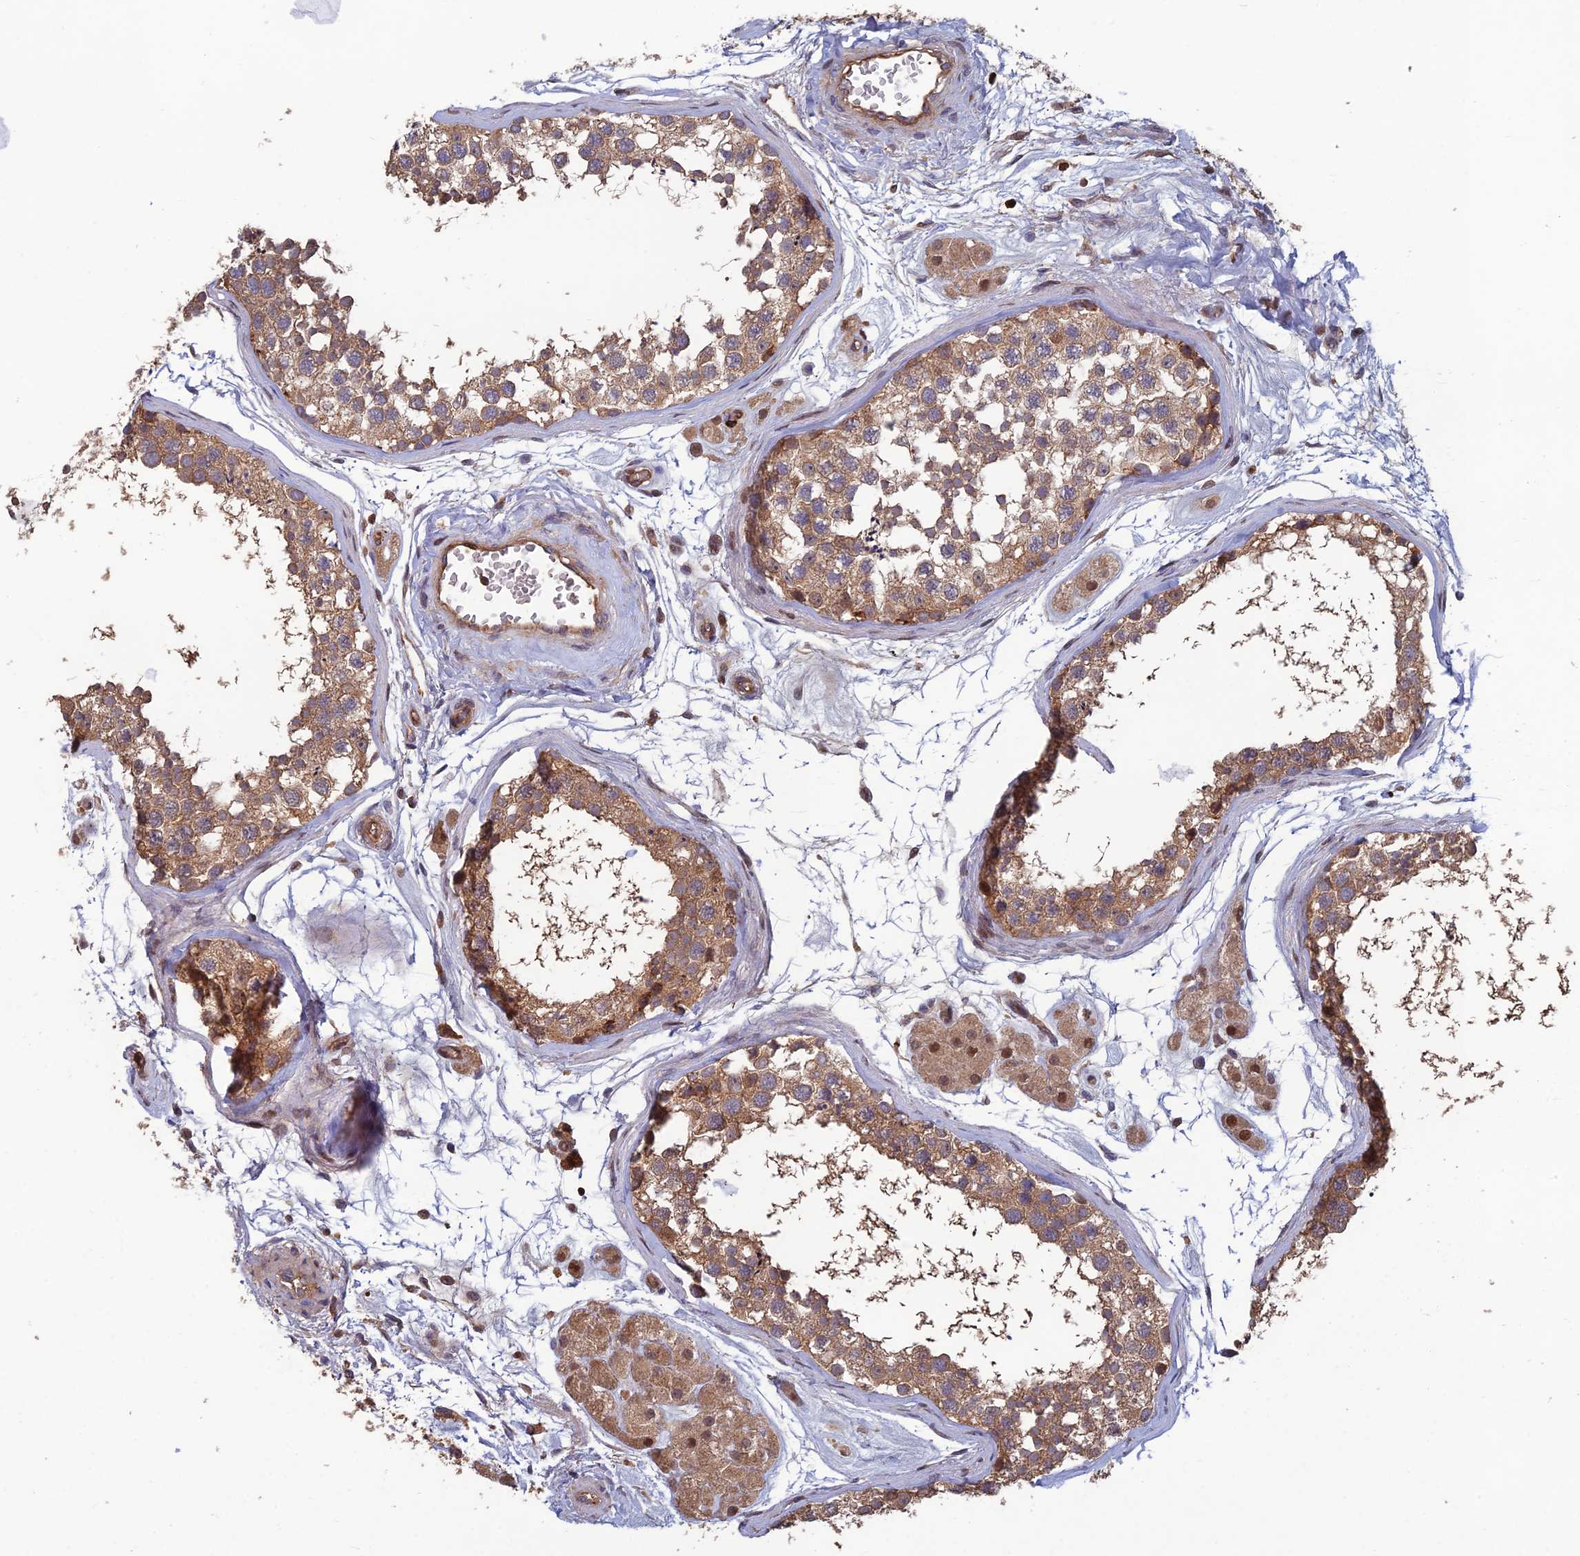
{"staining": {"intensity": "moderate", "quantity": ">75%", "location": "cytoplasmic/membranous"}, "tissue": "testis", "cell_type": "Cells in seminiferous ducts", "image_type": "normal", "snomed": [{"axis": "morphology", "description": "Normal tissue, NOS"}, {"axis": "topography", "description": "Testis"}], "caption": "IHC (DAB (3,3'-diaminobenzidine)) staining of benign human testis exhibits moderate cytoplasmic/membranous protein expression in about >75% of cells in seminiferous ducts.", "gene": "C15orf62", "patient": {"sex": "male", "age": 56}}